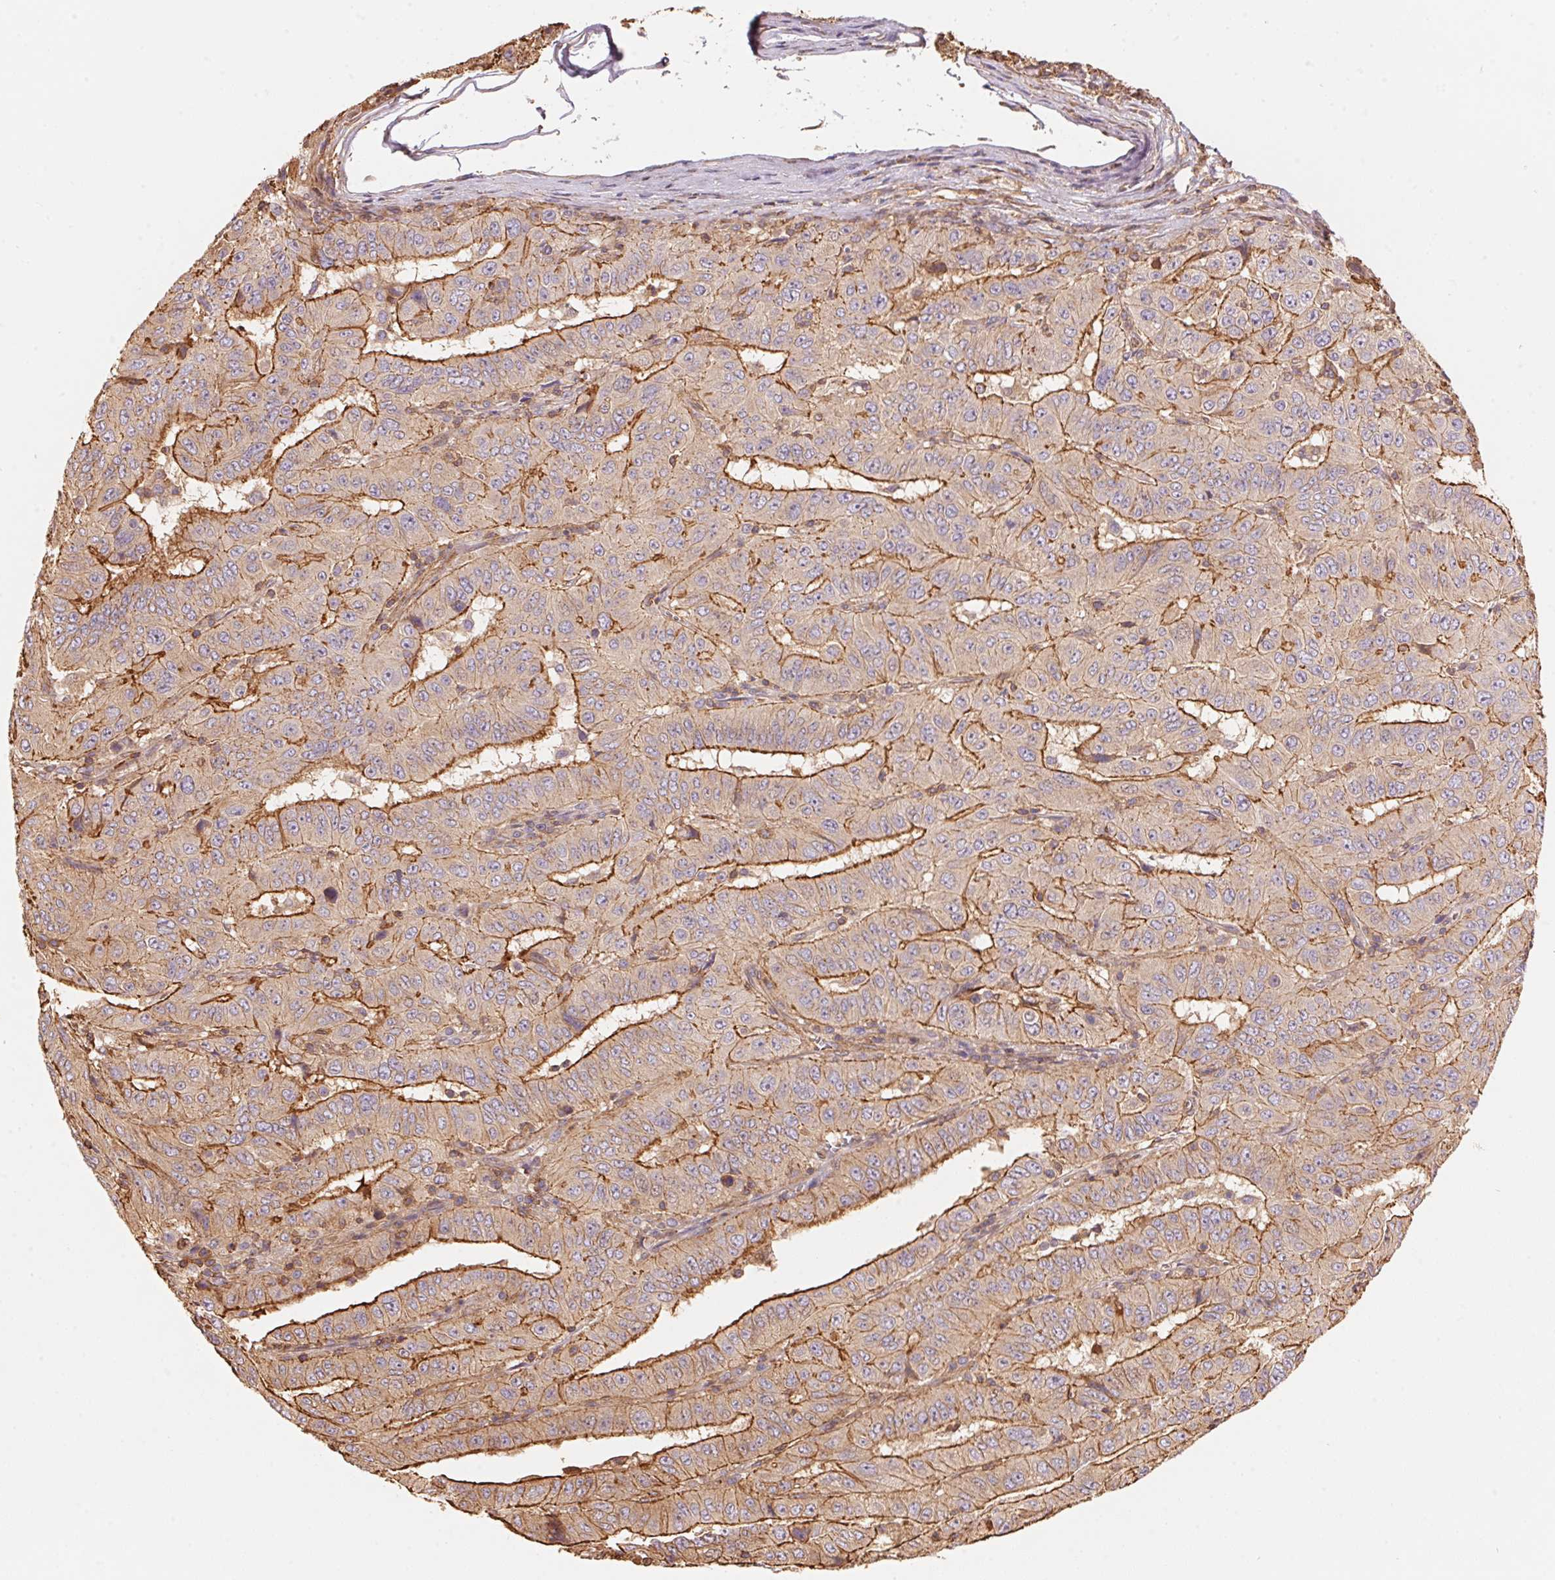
{"staining": {"intensity": "strong", "quantity": "25%-75%", "location": "cytoplasmic/membranous"}, "tissue": "pancreatic cancer", "cell_type": "Tumor cells", "image_type": "cancer", "snomed": [{"axis": "morphology", "description": "Adenocarcinoma, NOS"}, {"axis": "topography", "description": "Pancreas"}], "caption": "A brown stain shows strong cytoplasmic/membranous expression of a protein in human pancreatic adenocarcinoma tumor cells.", "gene": "FRAS1", "patient": {"sex": "male", "age": 63}}